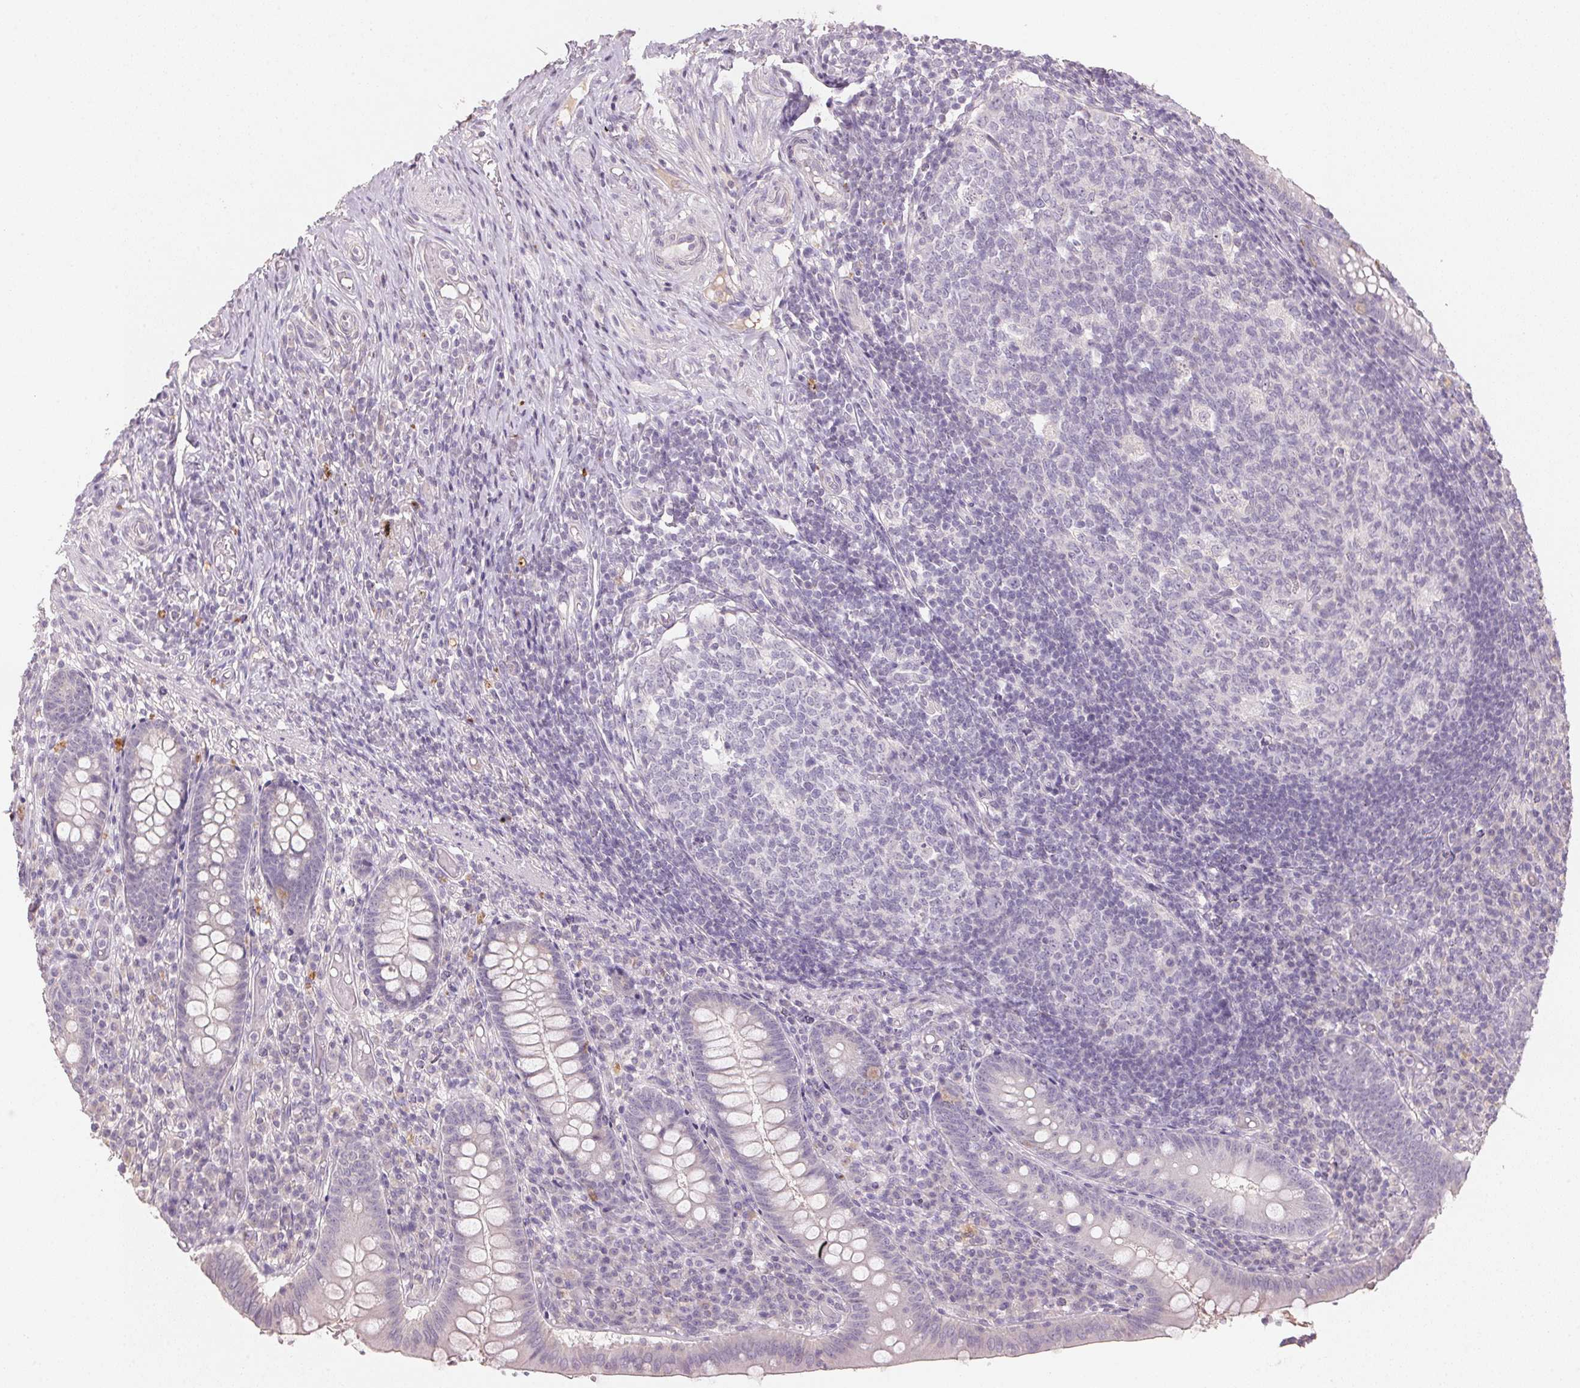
{"staining": {"intensity": "negative", "quantity": "none", "location": "none"}, "tissue": "appendix", "cell_type": "Glandular cells", "image_type": "normal", "snomed": [{"axis": "morphology", "description": "Normal tissue, NOS"}, {"axis": "topography", "description": "Appendix"}], "caption": "Glandular cells show no significant positivity in benign appendix.", "gene": "CXCL5", "patient": {"sex": "male", "age": 18}}